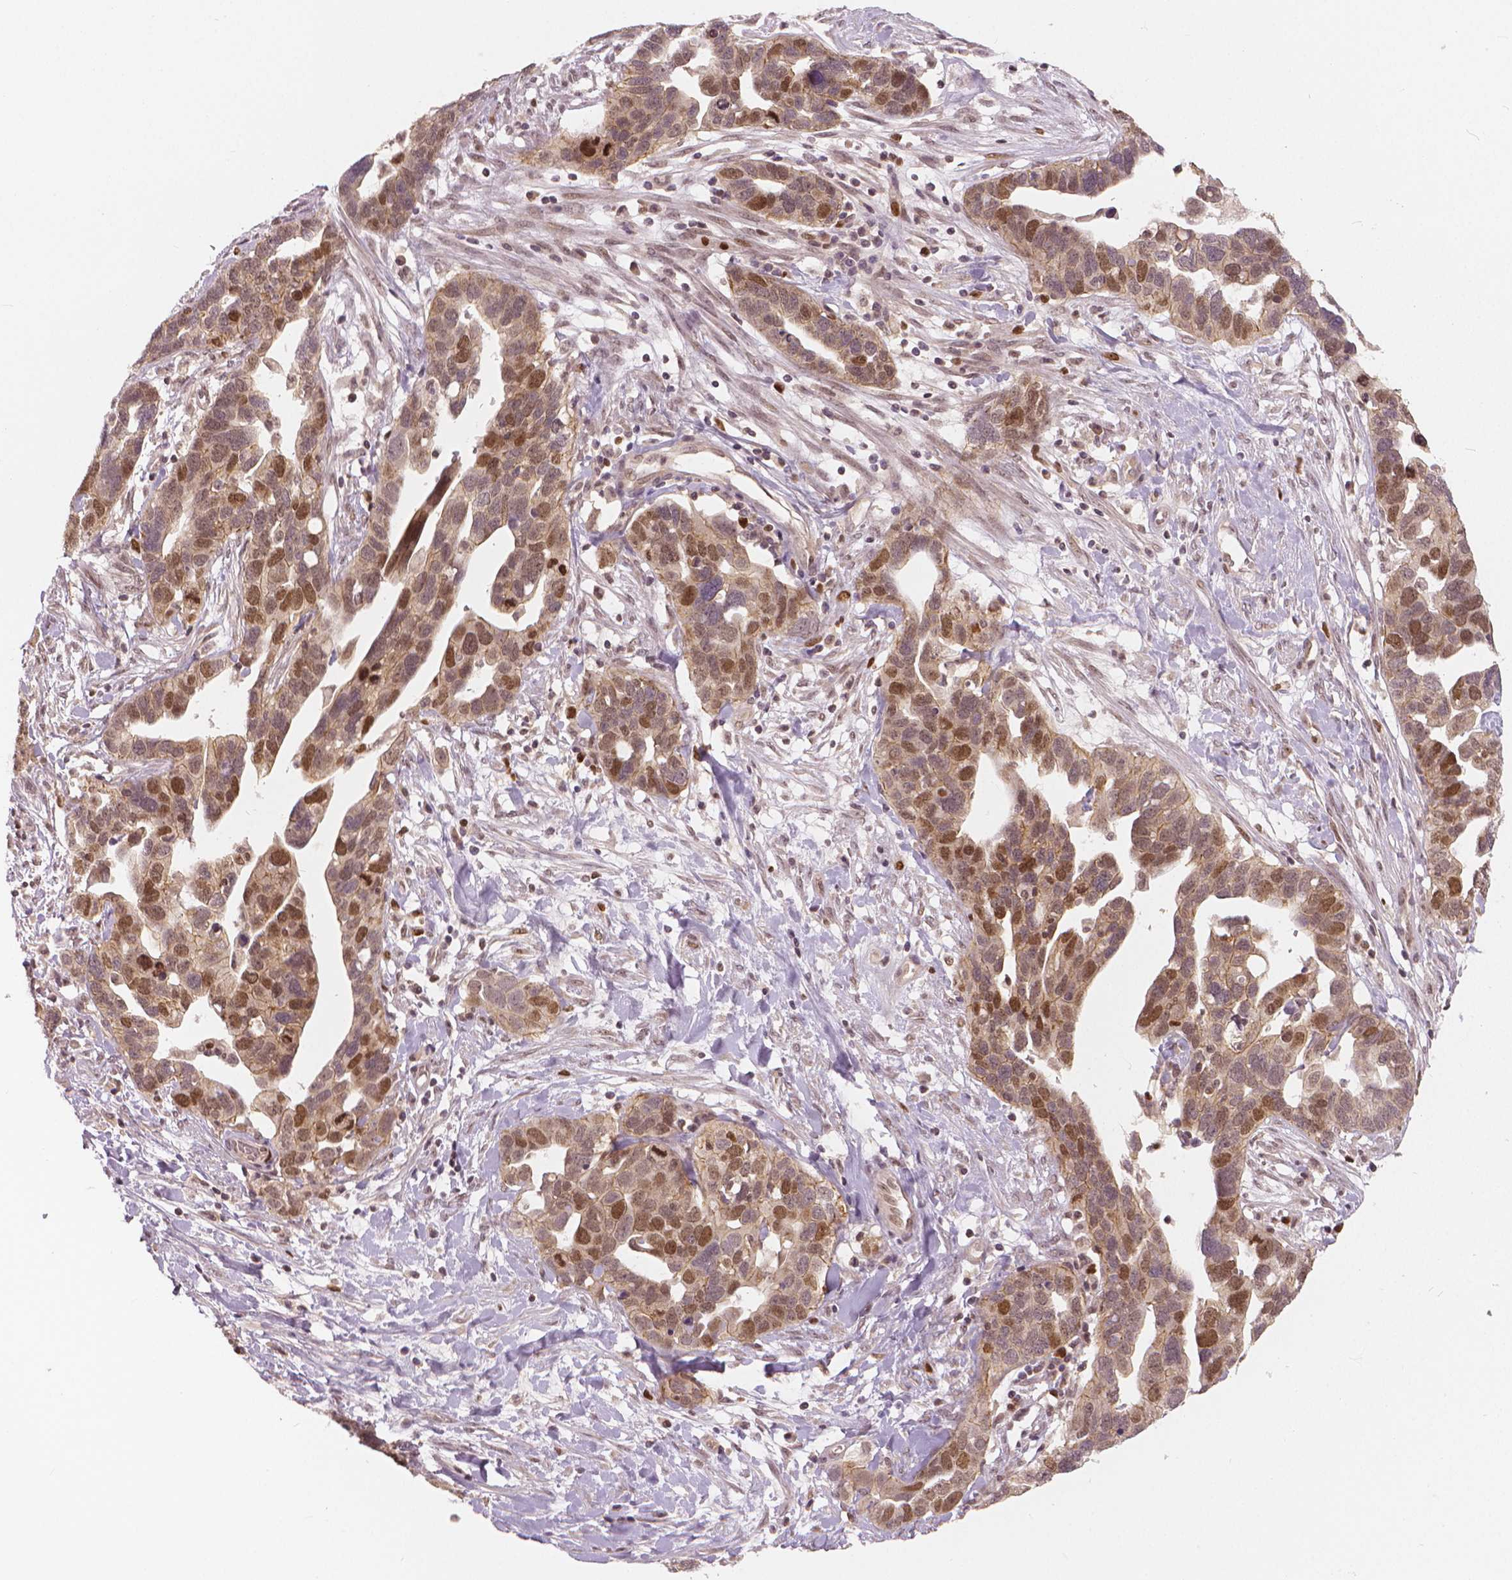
{"staining": {"intensity": "moderate", "quantity": "25%-75%", "location": "nuclear"}, "tissue": "ovarian cancer", "cell_type": "Tumor cells", "image_type": "cancer", "snomed": [{"axis": "morphology", "description": "Cystadenocarcinoma, serous, NOS"}, {"axis": "topography", "description": "Ovary"}], "caption": "Protein staining by immunohistochemistry demonstrates moderate nuclear expression in approximately 25%-75% of tumor cells in ovarian cancer (serous cystadenocarcinoma).", "gene": "NSD2", "patient": {"sex": "female", "age": 54}}